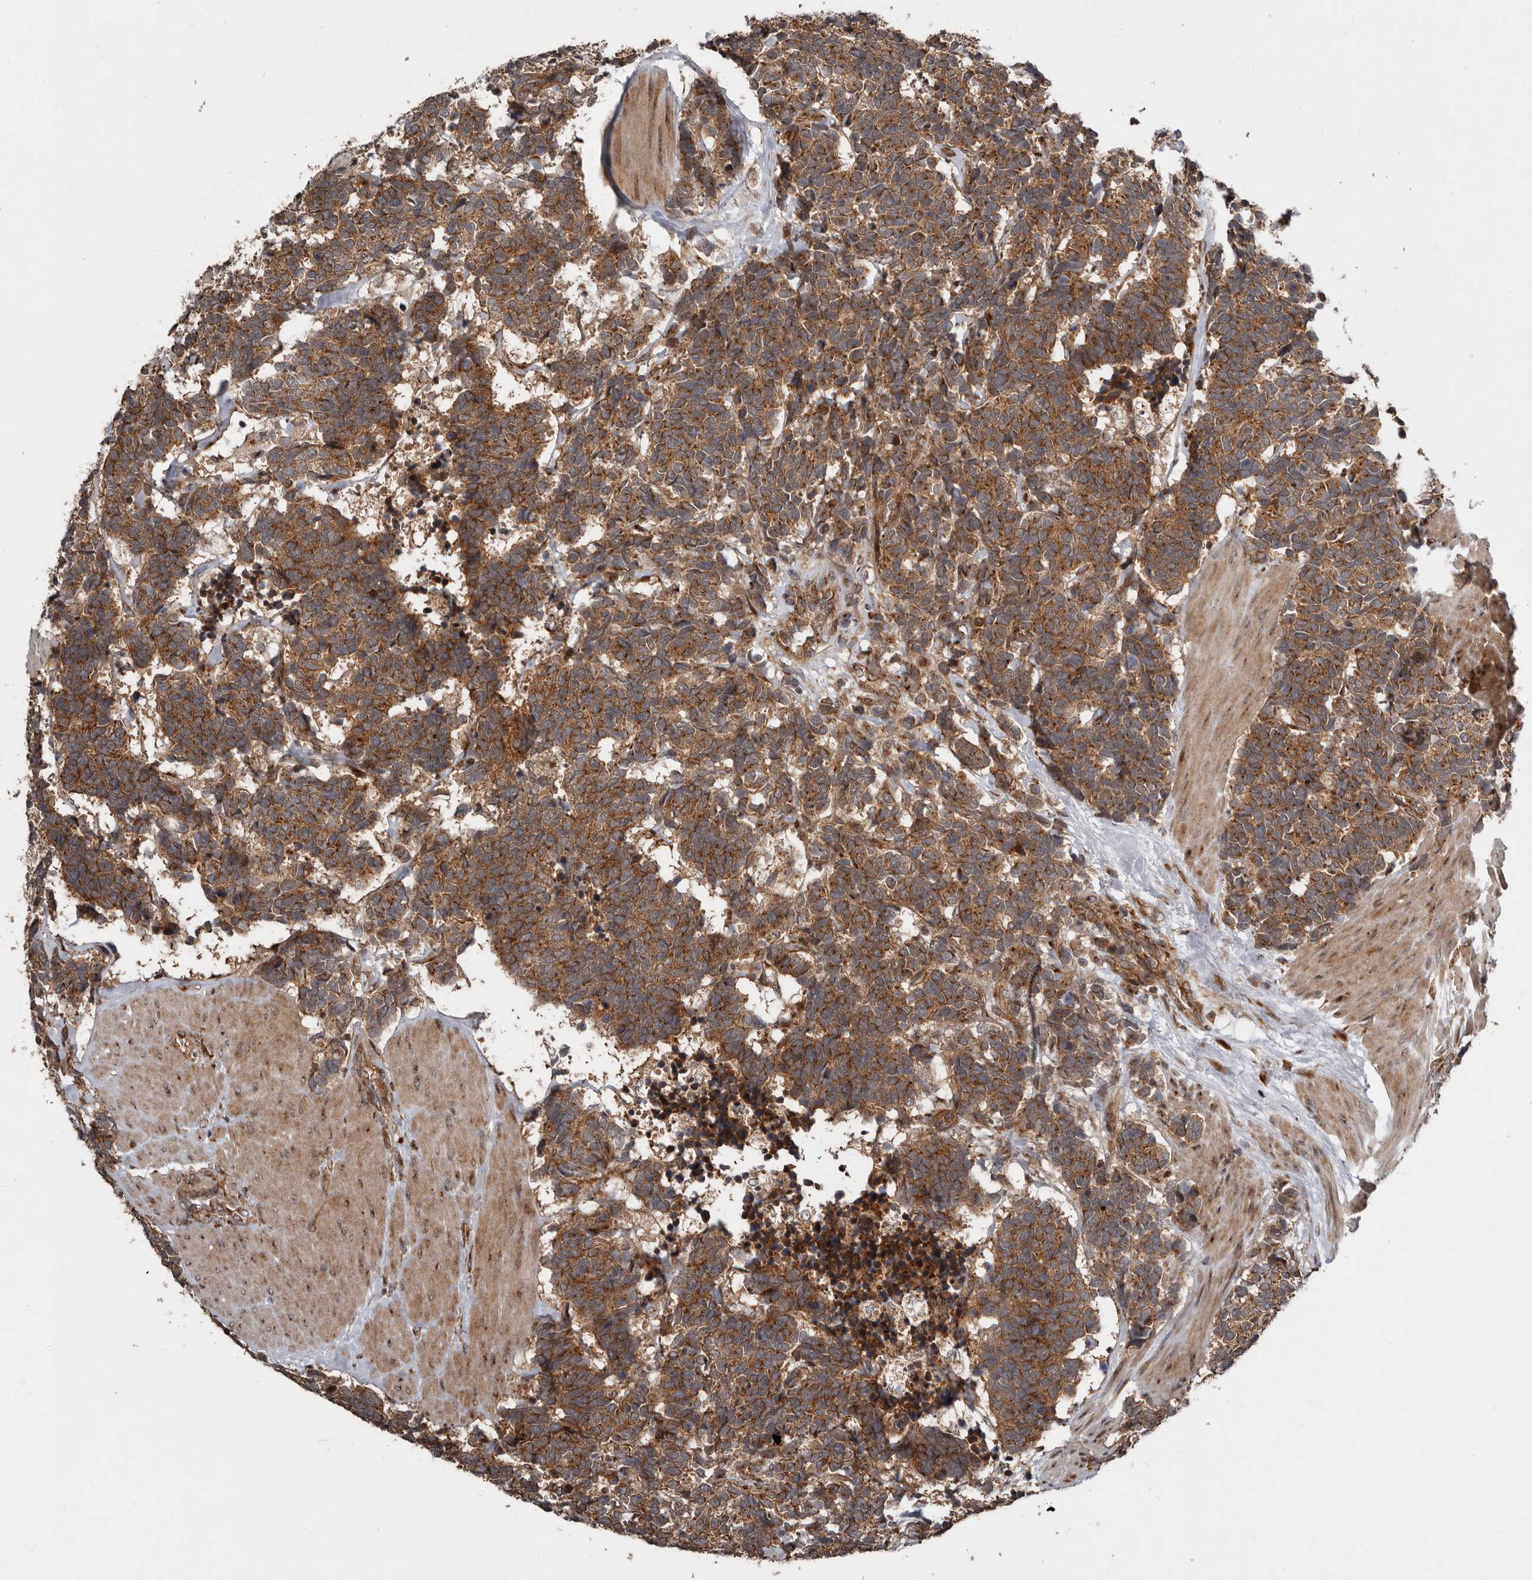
{"staining": {"intensity": "strong", "quantity": ">75%", "location": "cytoplasmic/membranous"}, "tissue": "carcinoid", "cell_type": "Tumor cells", "image_type": "cancer", "snomed": [{"axis": "morphology", "description": "Carcinoma, NOS"}, {"axis": "morphology", "description": "Carcinoid, malignant, NOS"}, {"axis": "topography", "description": "Urinary bladder"}], "caption": "A high-resolution photomicrograph shows immunohistochemistry staining of carcinoid, which exhibits strong cytoplasmic/membranous staining in approximately >75% of tumor cells. (Brightfield microscopy of DAB IHC at high magnification).", "gene": "CCDC190", "patient": {"sex": "male", "age": 57}}